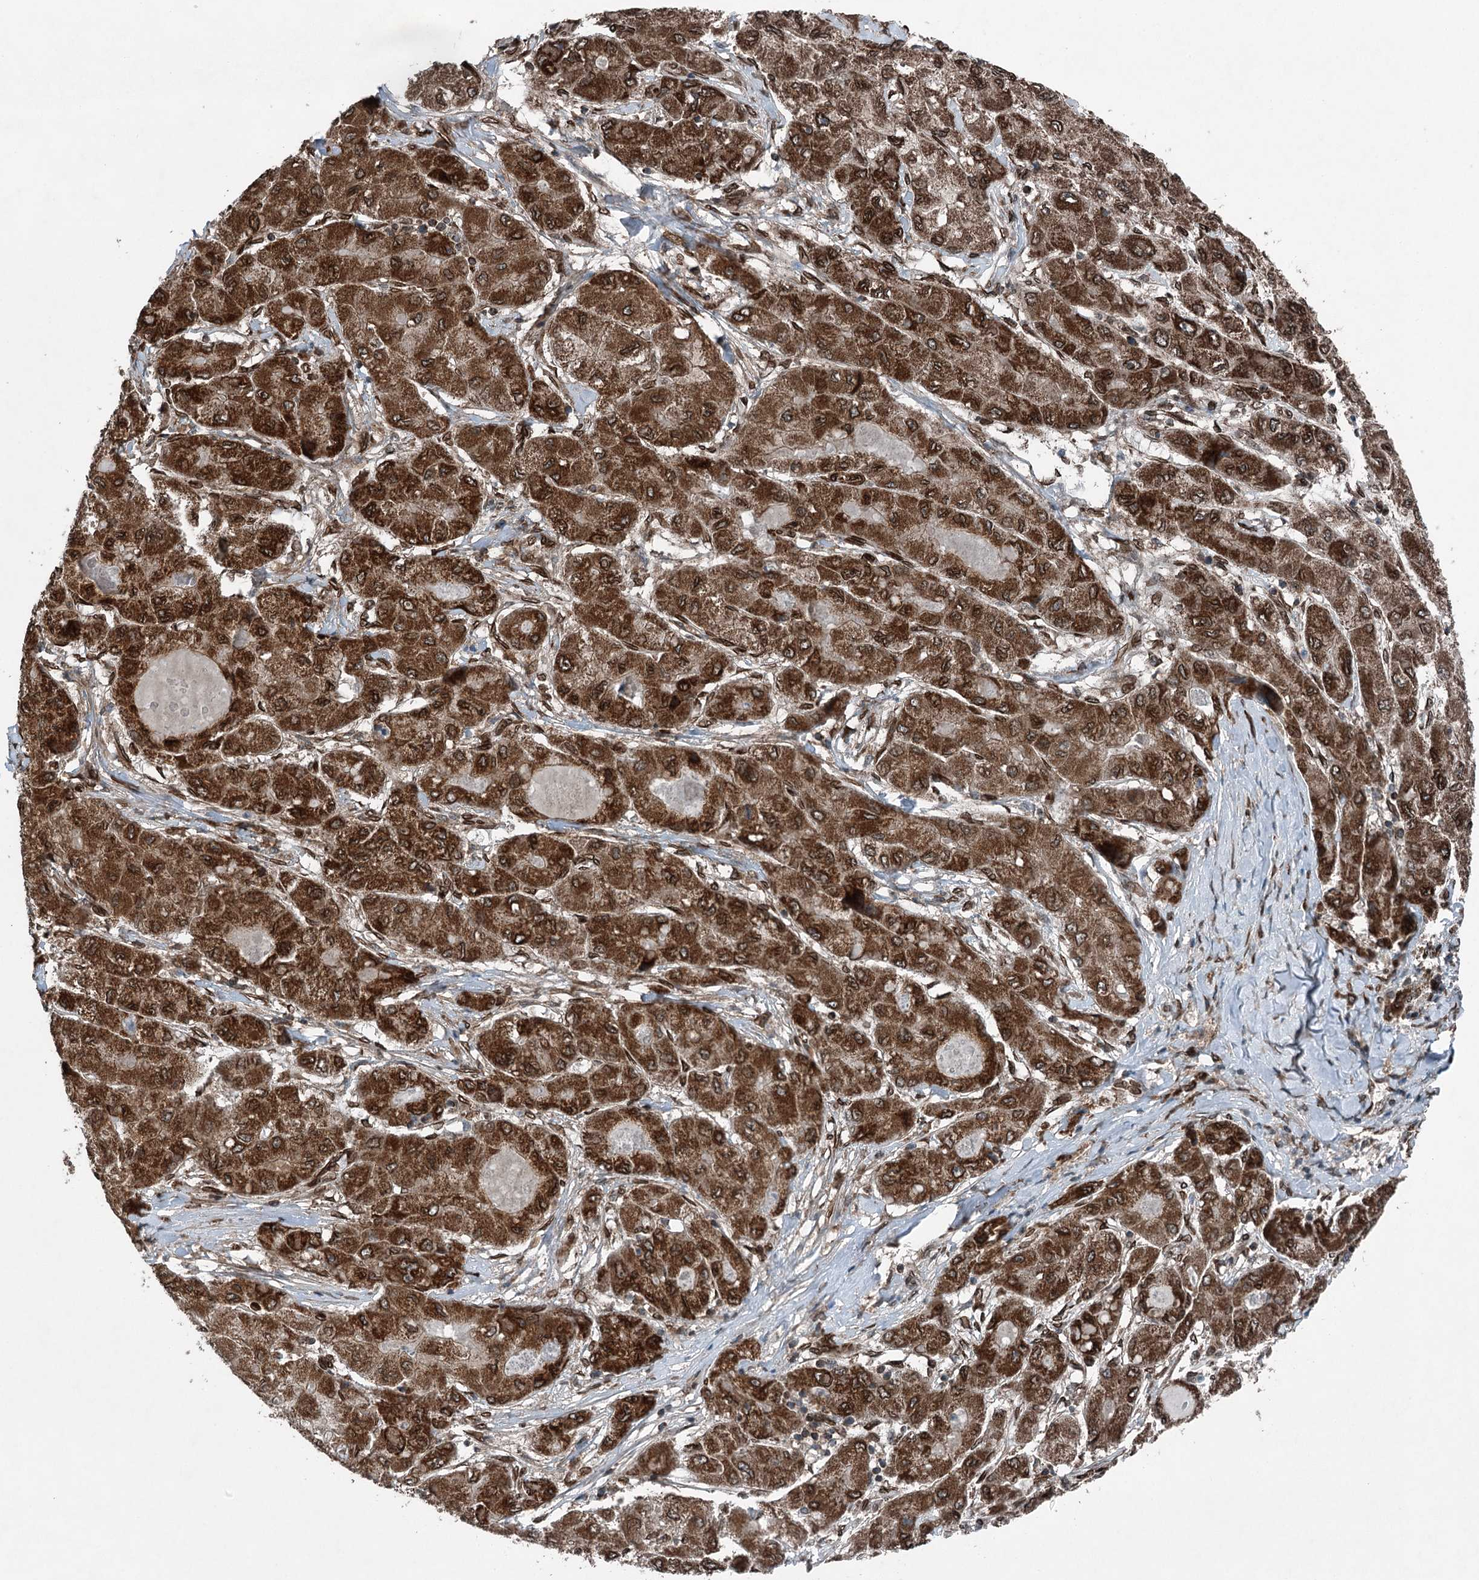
{"staining": {"intensity": "strong", "quantity": ">75%", "location": "cytoplasmic/membranous"}, "tissue": "liver cancer", "cell_type": "Tumor cells", "image_type": "cancer", "snomed": [{"axis": "morphology", "description": "Carcinoma, Hepatocellular, NOS"}, {"axis": "topography", "description": "Liver"}], "caption": "Liver cancer tissue shows strong cytoplasmic/membranous staining in about >75% of tumor cells, visualized by immunohistochemistry.", "gene": "BCKDHA", "patient": {"sex": "male", "age": 80}}